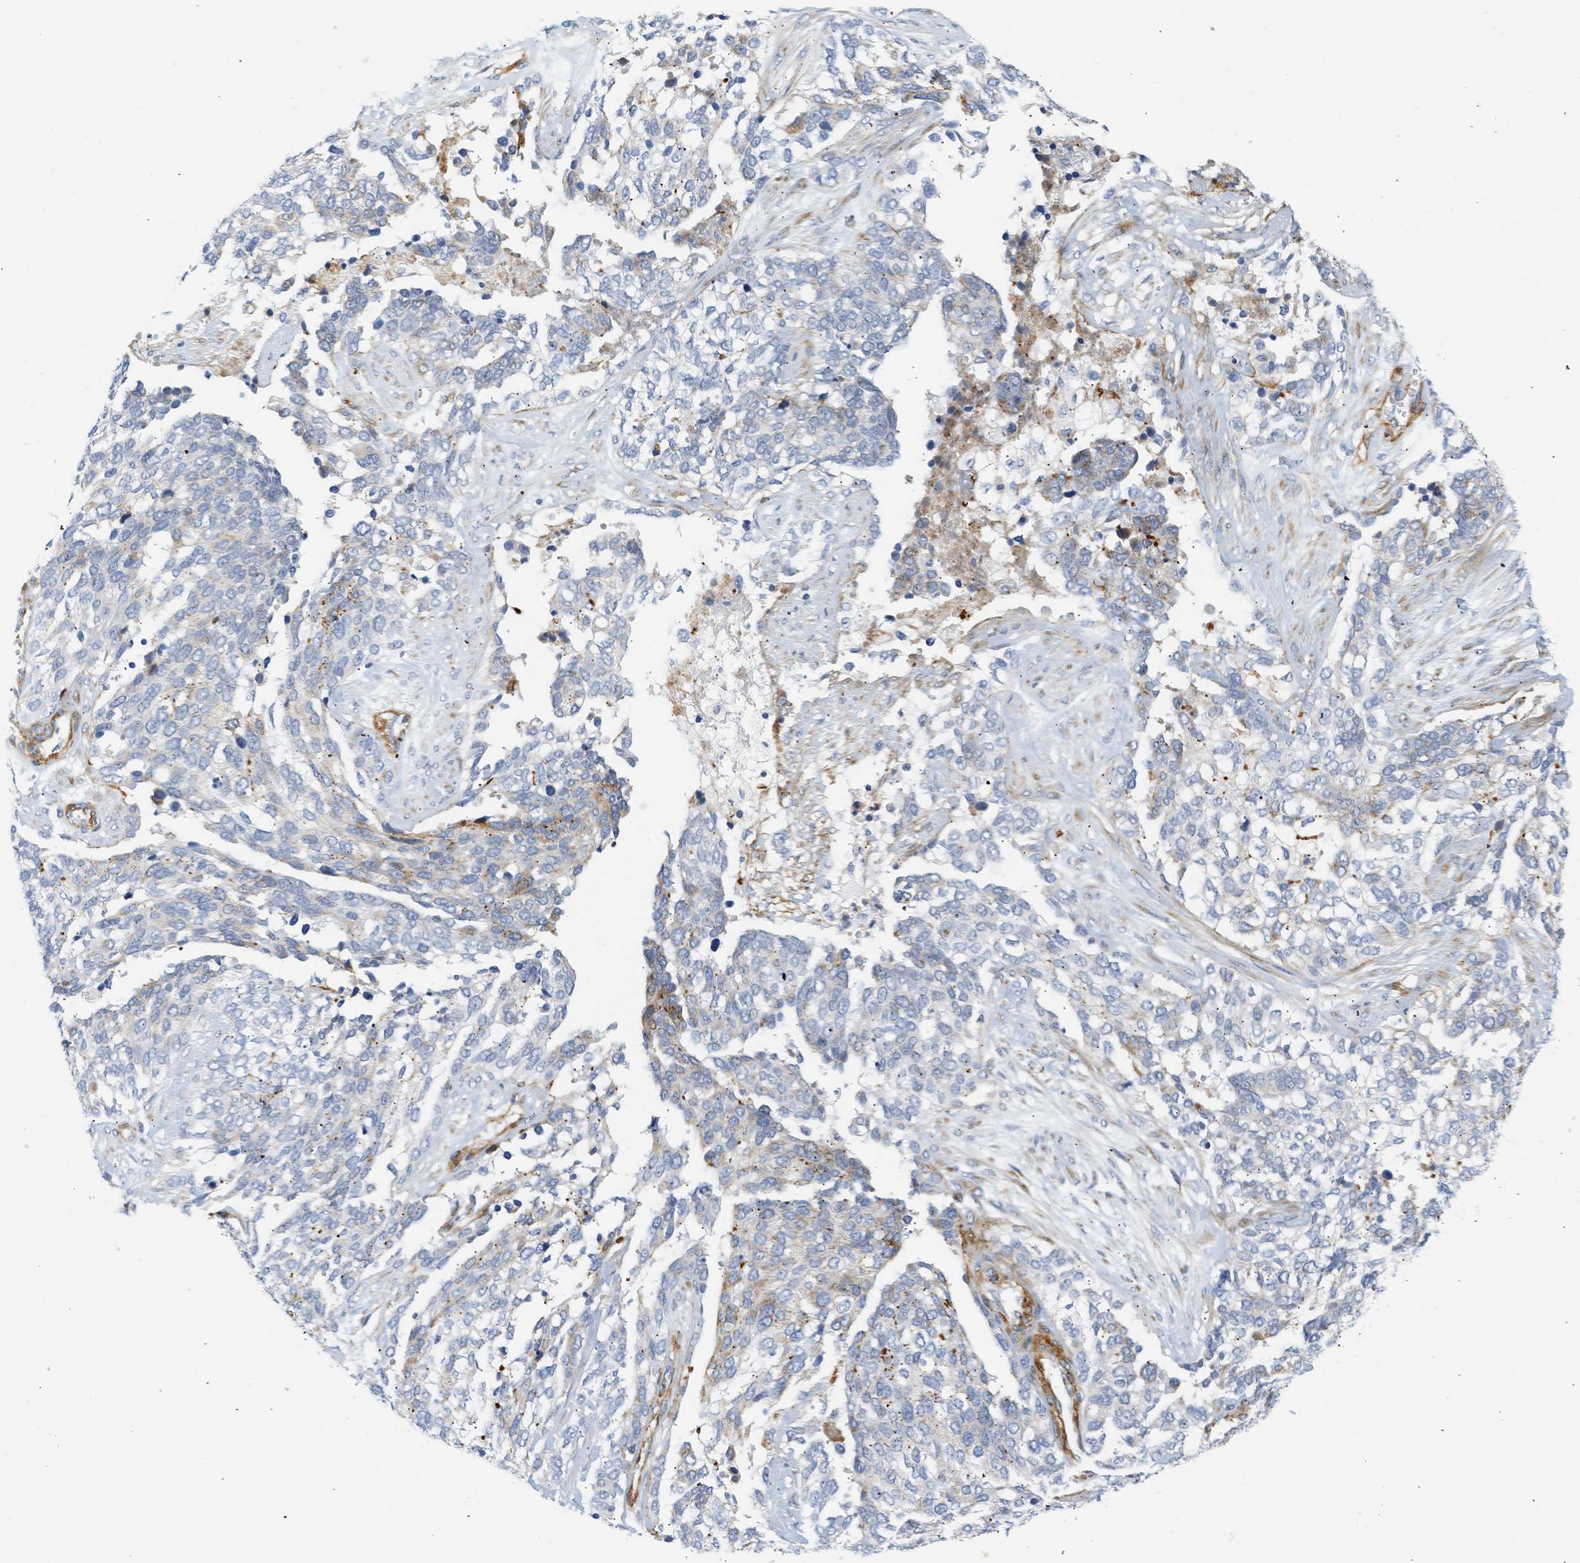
{"staining": {"intensity": "moderate", "quantity": "<25%", "location": "cytoplasmic/membranous"}, "tissue": "ovarian cancer", "cell_type": "Tumor cells", "image_type": "cancer", "snomed": [{"axis": "morphology", "description": "Cystadenocarcinoma, serous, NOS"}, {"axis": "topography", "description": "Ovary"}], "caption": "The photomicrograph shows a brown stain indicating the presence of a protein in the cytoplasmic/membranous of tumor cells in ovarian serous cystadenocarcinoma.", "gene": "SLC30A7", "patient": {"sex": "female", "age": 44}}